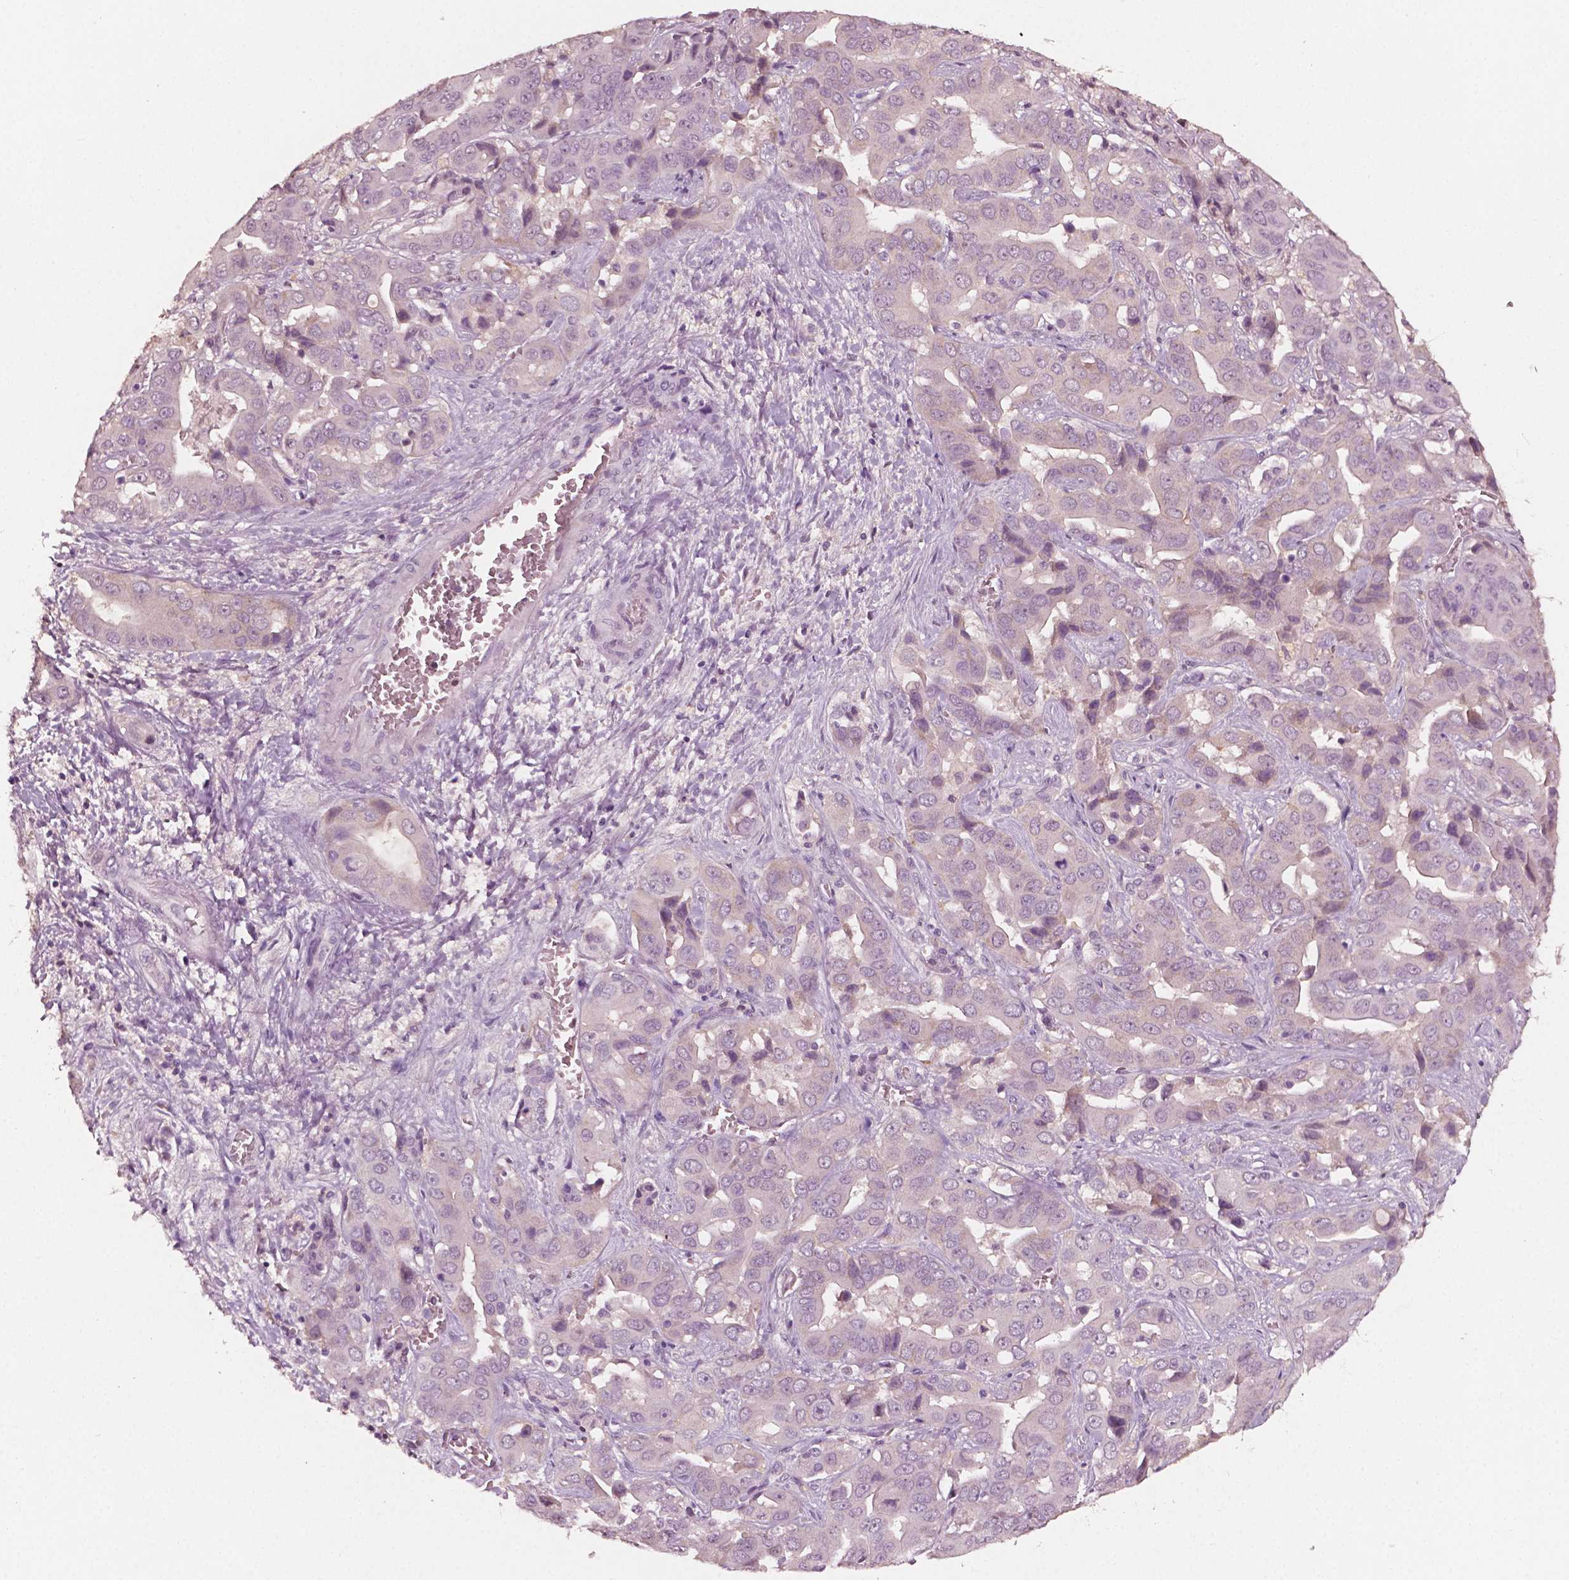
{"staining": {"intensity": "negative", "quantity": "none", "location": "none"}, "tissue": "liver cancer", "cell_type": "Tumor cells", "image_type": "cancer", "snomed": [{"axis": "morphology", "description": "Cholangiocarcinoma"}, {"axis": "topography", "description": "Liver"}], "caption": "An image of human cholangiocarcinoma (liver) is negative for staining in tumor cells.", "gene": "PLA2R1", "patient": {"sex": "female", "age": 52}}